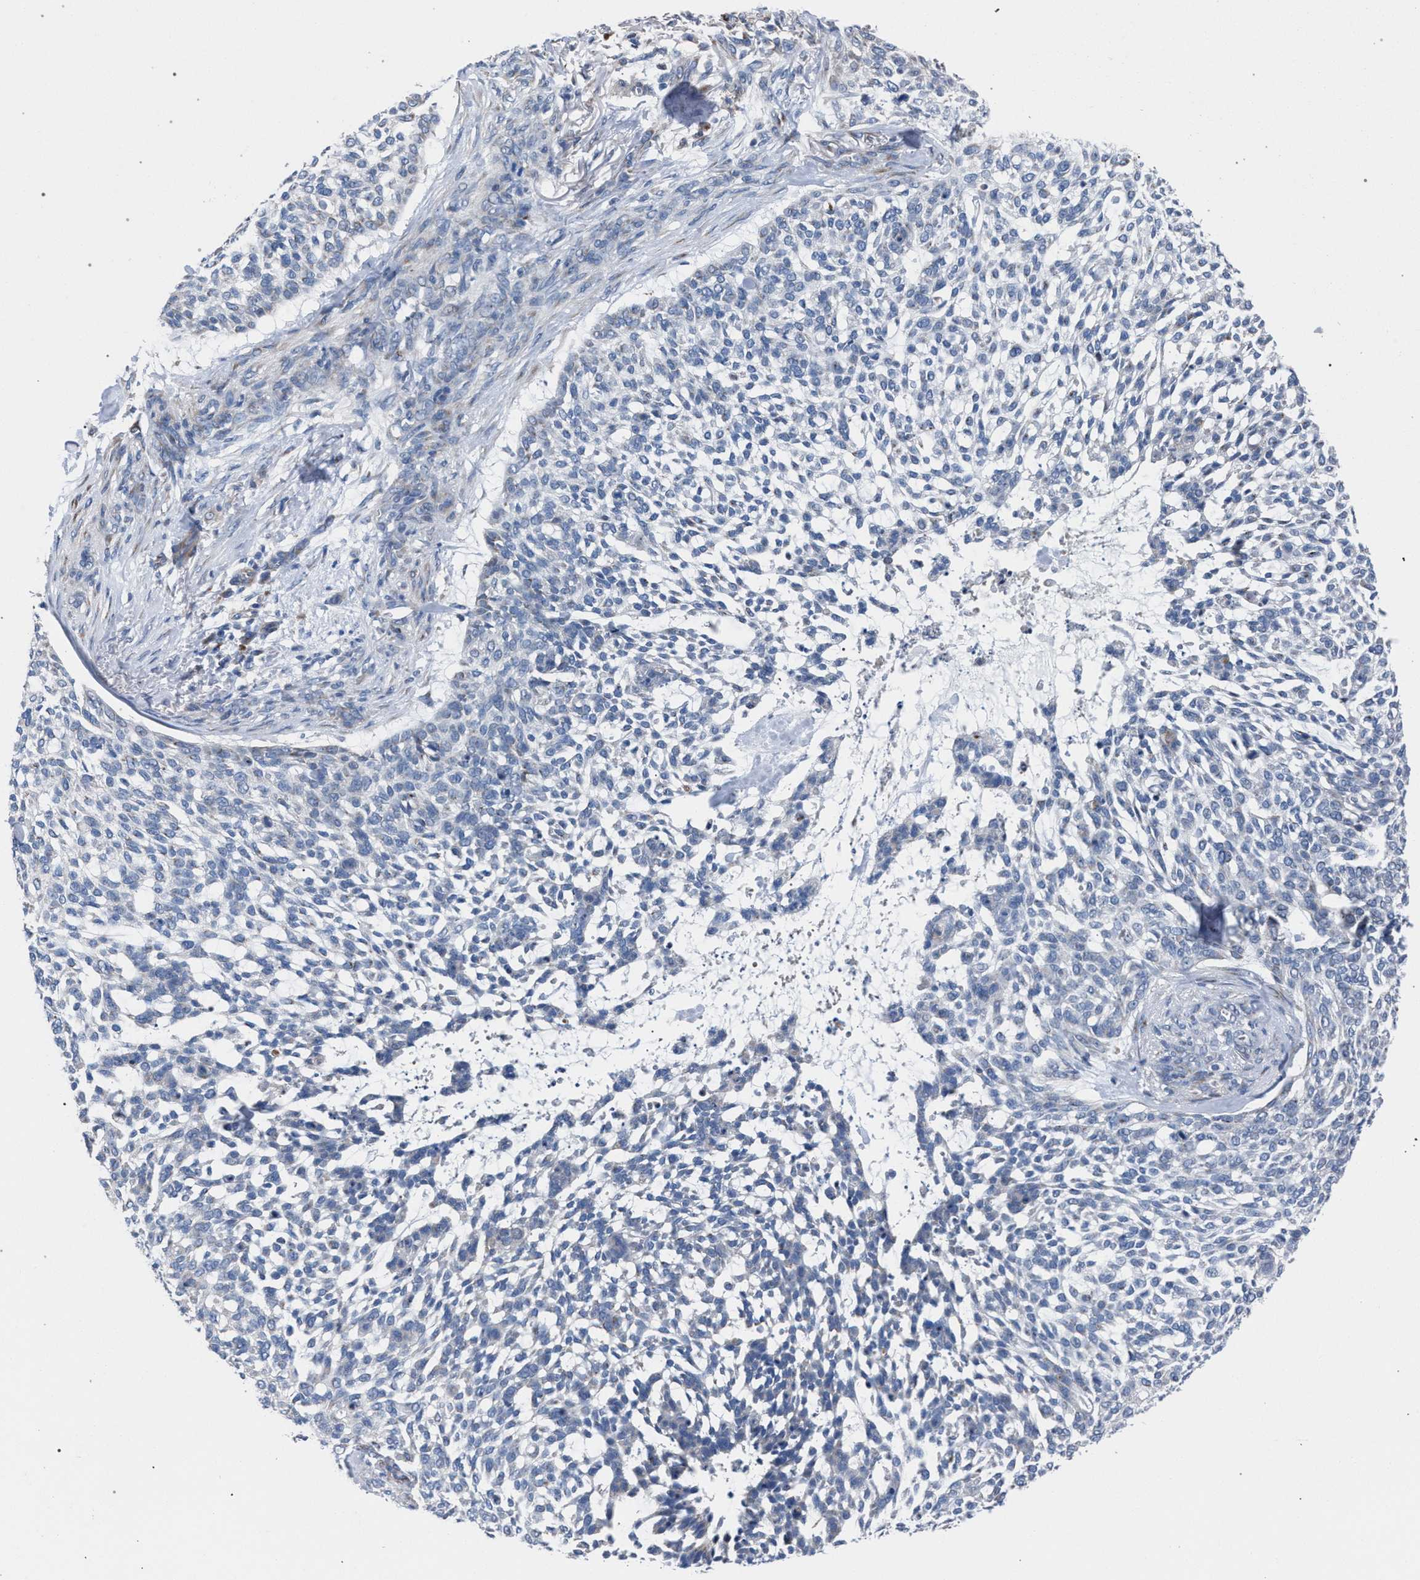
{"staining": {"intensity": "negative", "quantity": "none", "location": "none"}, "tissue": "skin cancer", "cell_type": "Tumor cells", "image_type": "cancer", "snomed": [{"axis": "morphology", "description": "Basal cell carcinoma"}, {"axis": "topography", "description": "Skin"}], "caption": "Skin cancer was stained to show a protein in brown. There is no significant staining in tumor cells. The staining is performed using DAB (3,3'-diaminobenzidine) brown chromogen with nuclei counter-stained in using hematoxylin.", "gene": "RNF135", "patient": {"sex": "female", "age": 64}}